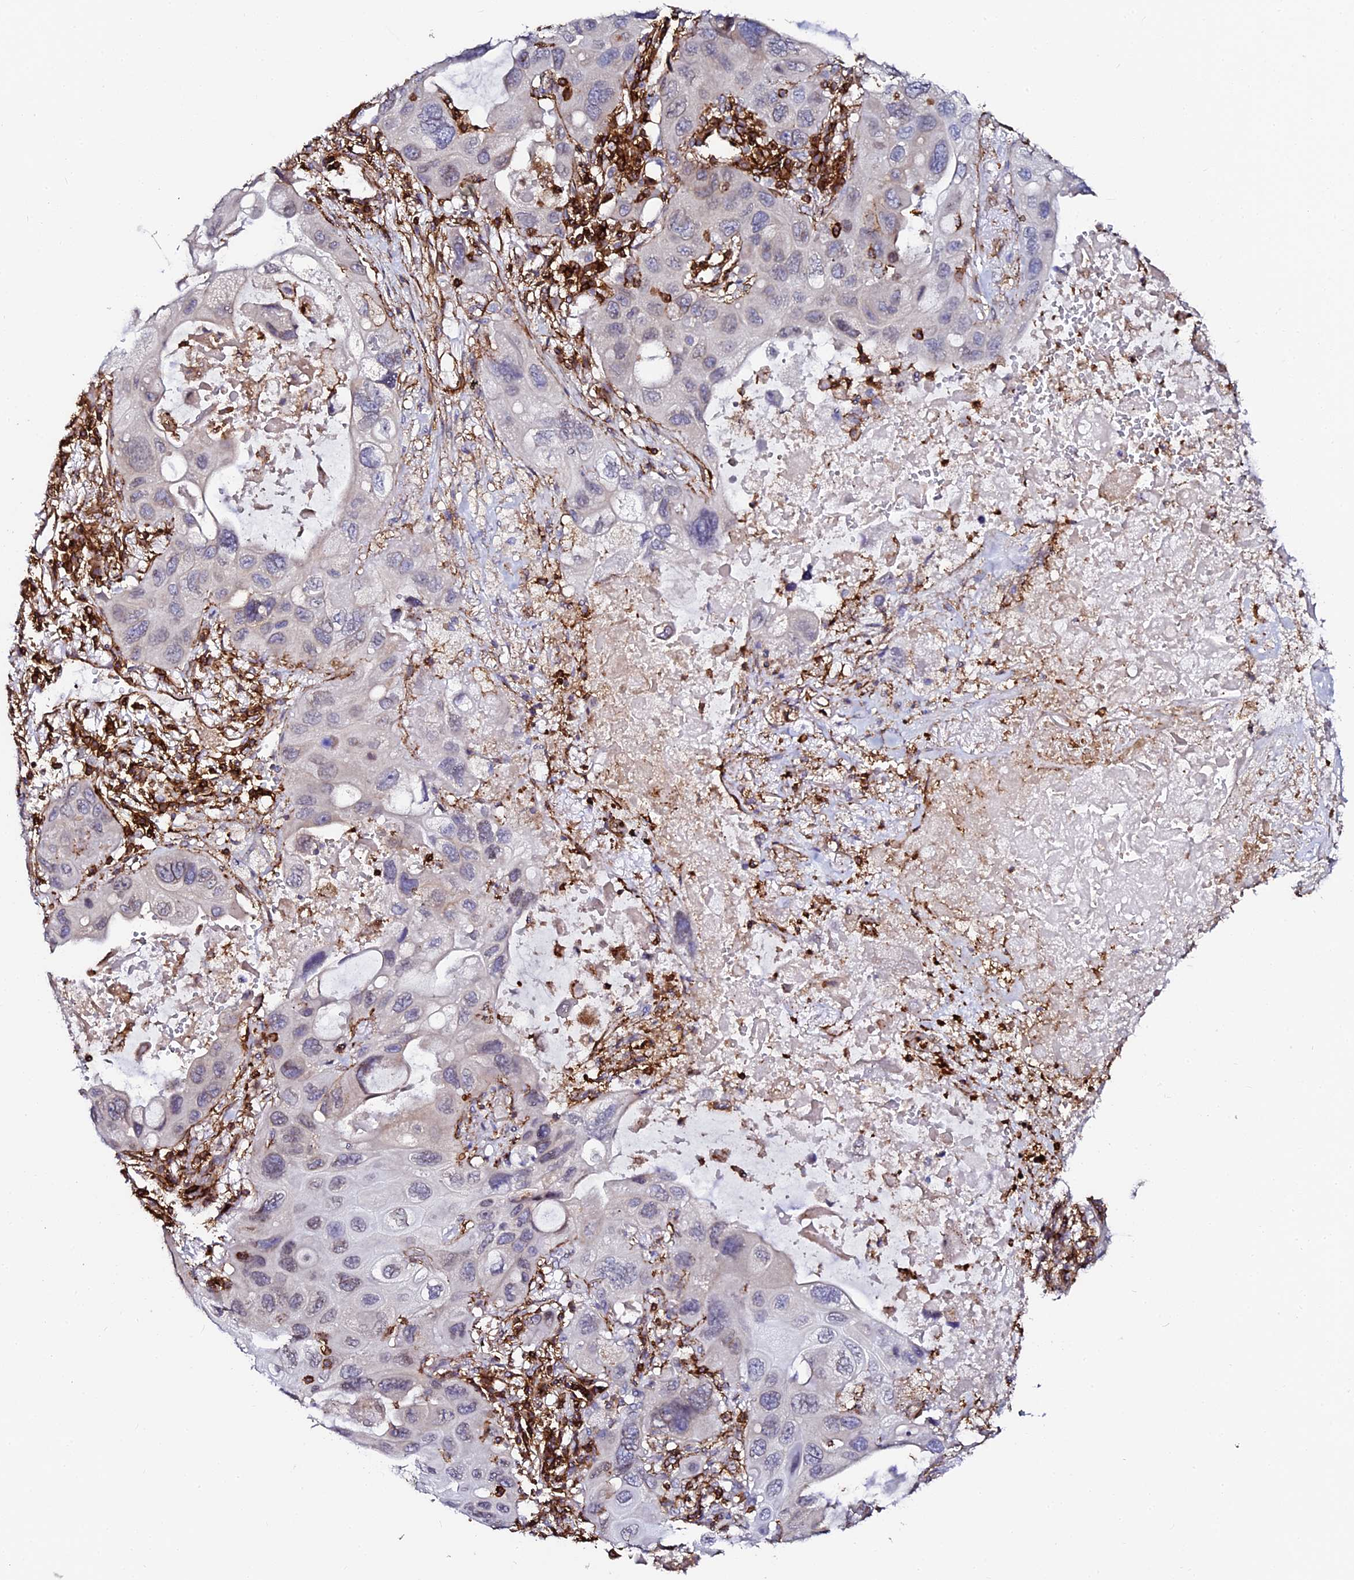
{"staining": {"intensity": "negative", "quantity": "none", "location": "none"}, "tissue": "lung cancer", "cell_type": "Tumor cells", "image_type": "cancer", "snomed": [{"axis": "morphology", "description": "Squamous cell carcinoma, NOS"}, {"axis": "topography", "description": "Lung"}], "caption": "The immunohistochemistry histopathology image has no significant expression in tumor cells of squamous cell carcinoma (lung) tissue. (DAB IHC, high magnification).", "gene": "AAAS", "patient": {"sex": "female", "age": 73}}